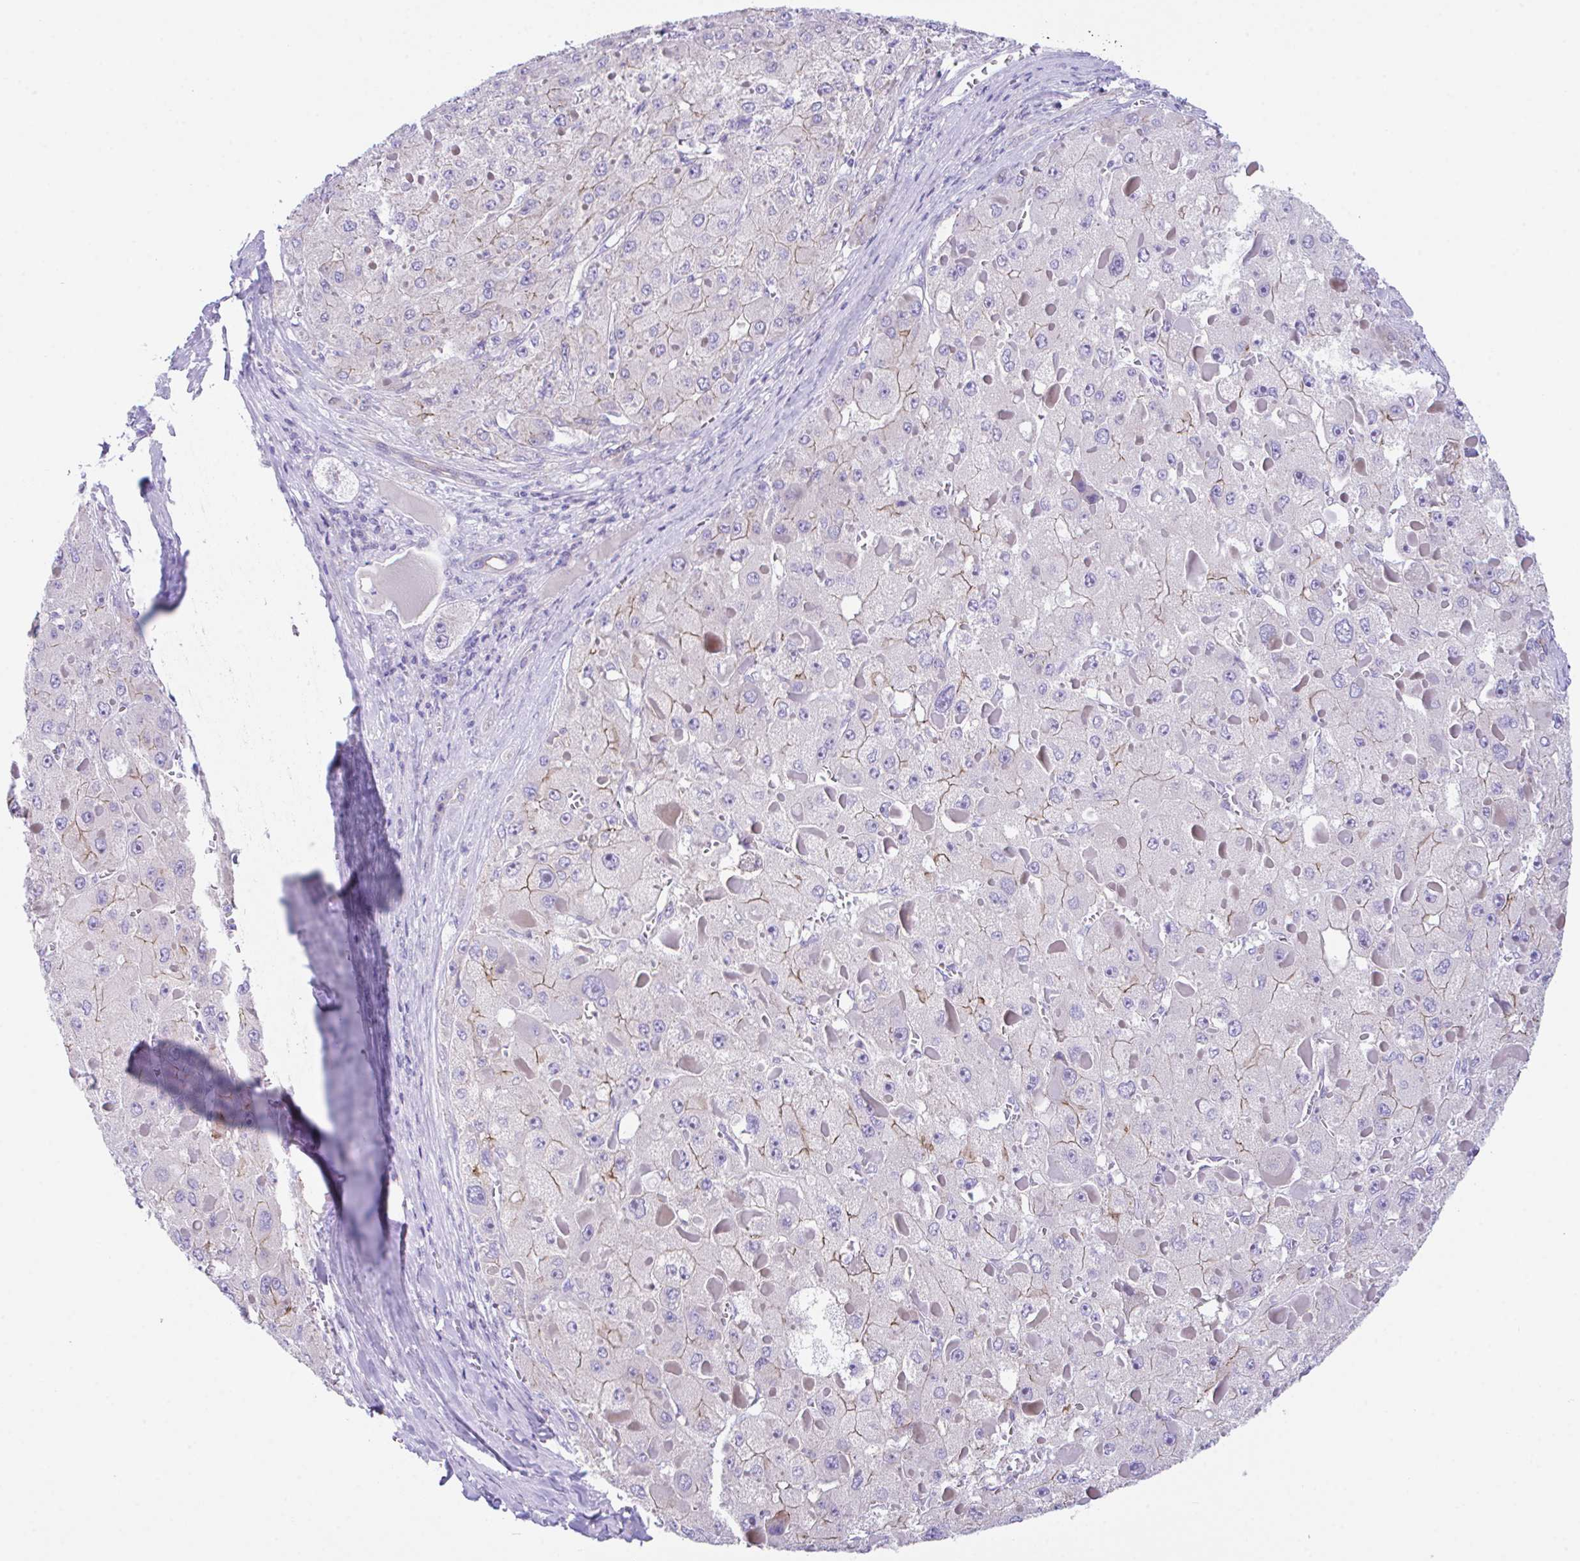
{"staining": {"intensity": "weak", "quantity": "25%-75%", "location": "cytoplasmic/membranous"}, "tissue": "liver cancer", "cell_type": "Tumor cells", "image_type": "cancer", "snomed": [{"axis": "morphology", "description": "Carcinoma, Hepatocellular, NOS"}, {"axis": "topography", "description": "Liver"}], "caption": "Weak cytoplasmic/membranous staining for a protein is present in approximately 25%-75% of tumor cells of liver cancer using immunohistochemistry (IHC).", "gene": "SLC16A6", "patient": {"sex": "female", "age": 73}}